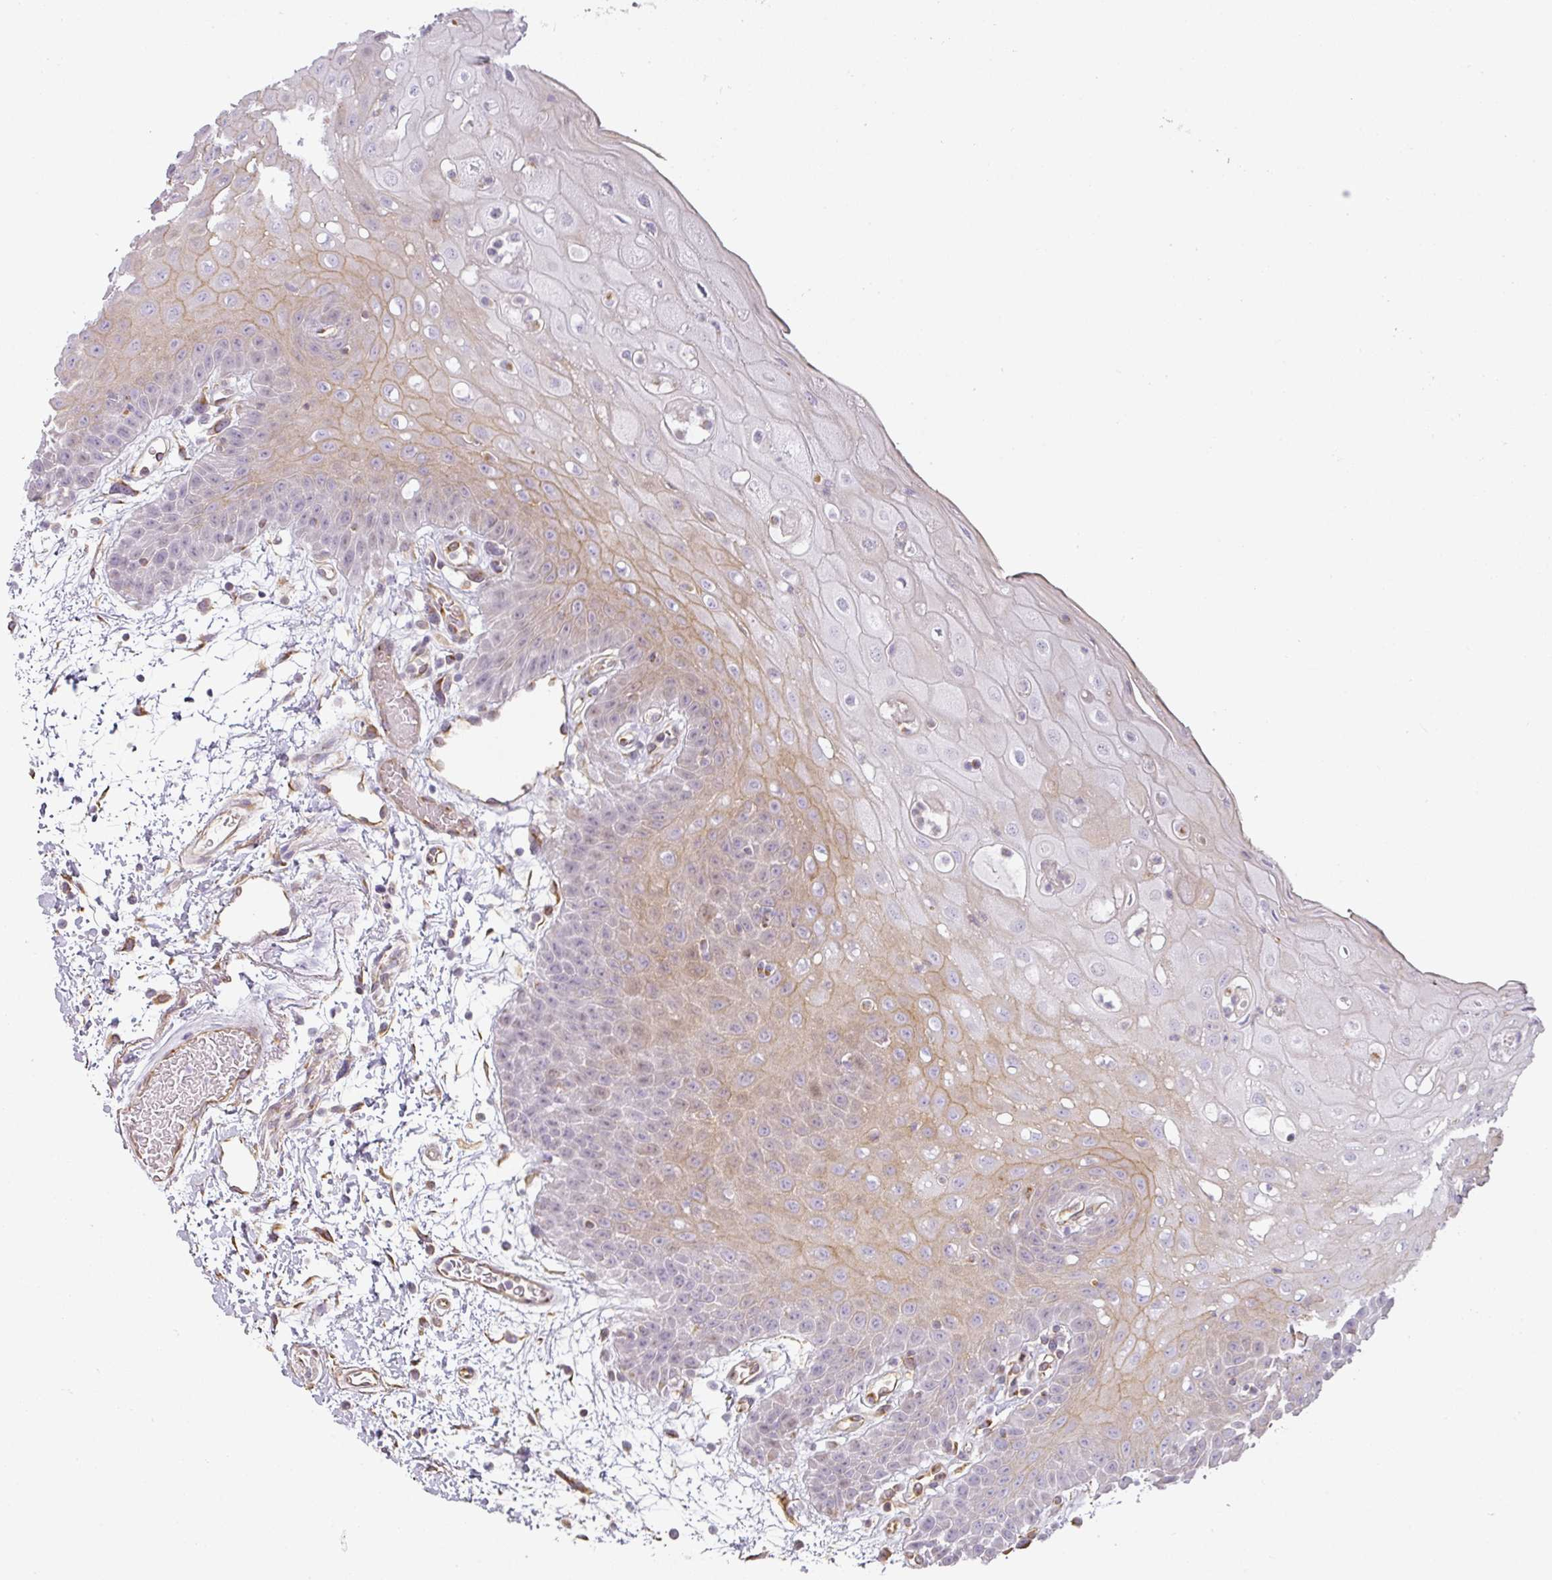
{"staining": {"intensity": "weak", "quantity": "25%-75%", "location": "cytoplasmic/membranous"}, "tissue": "oral mucosa", "cell_type": "Squamous epithelial cells", "image_type": "normal", "snomed": [{"axis": "morphology", "description": "Normal tissue, NOS"}, {"axis": "topography", "description": "Oral tissue"}, {"axis": "topography", "description": "Tounge, NOS"}], "caption": "Immunohistochemistry (IHC) photomicrograph of normal oral mucosa stained for a protein (brown), which reveals low levels of weak cytoplasmic/membranous expression in approximately 25%-75% of squamous epithelial cells.", "gene": "ATP8B2", "patient": {"sex": "female", "age": 59}}